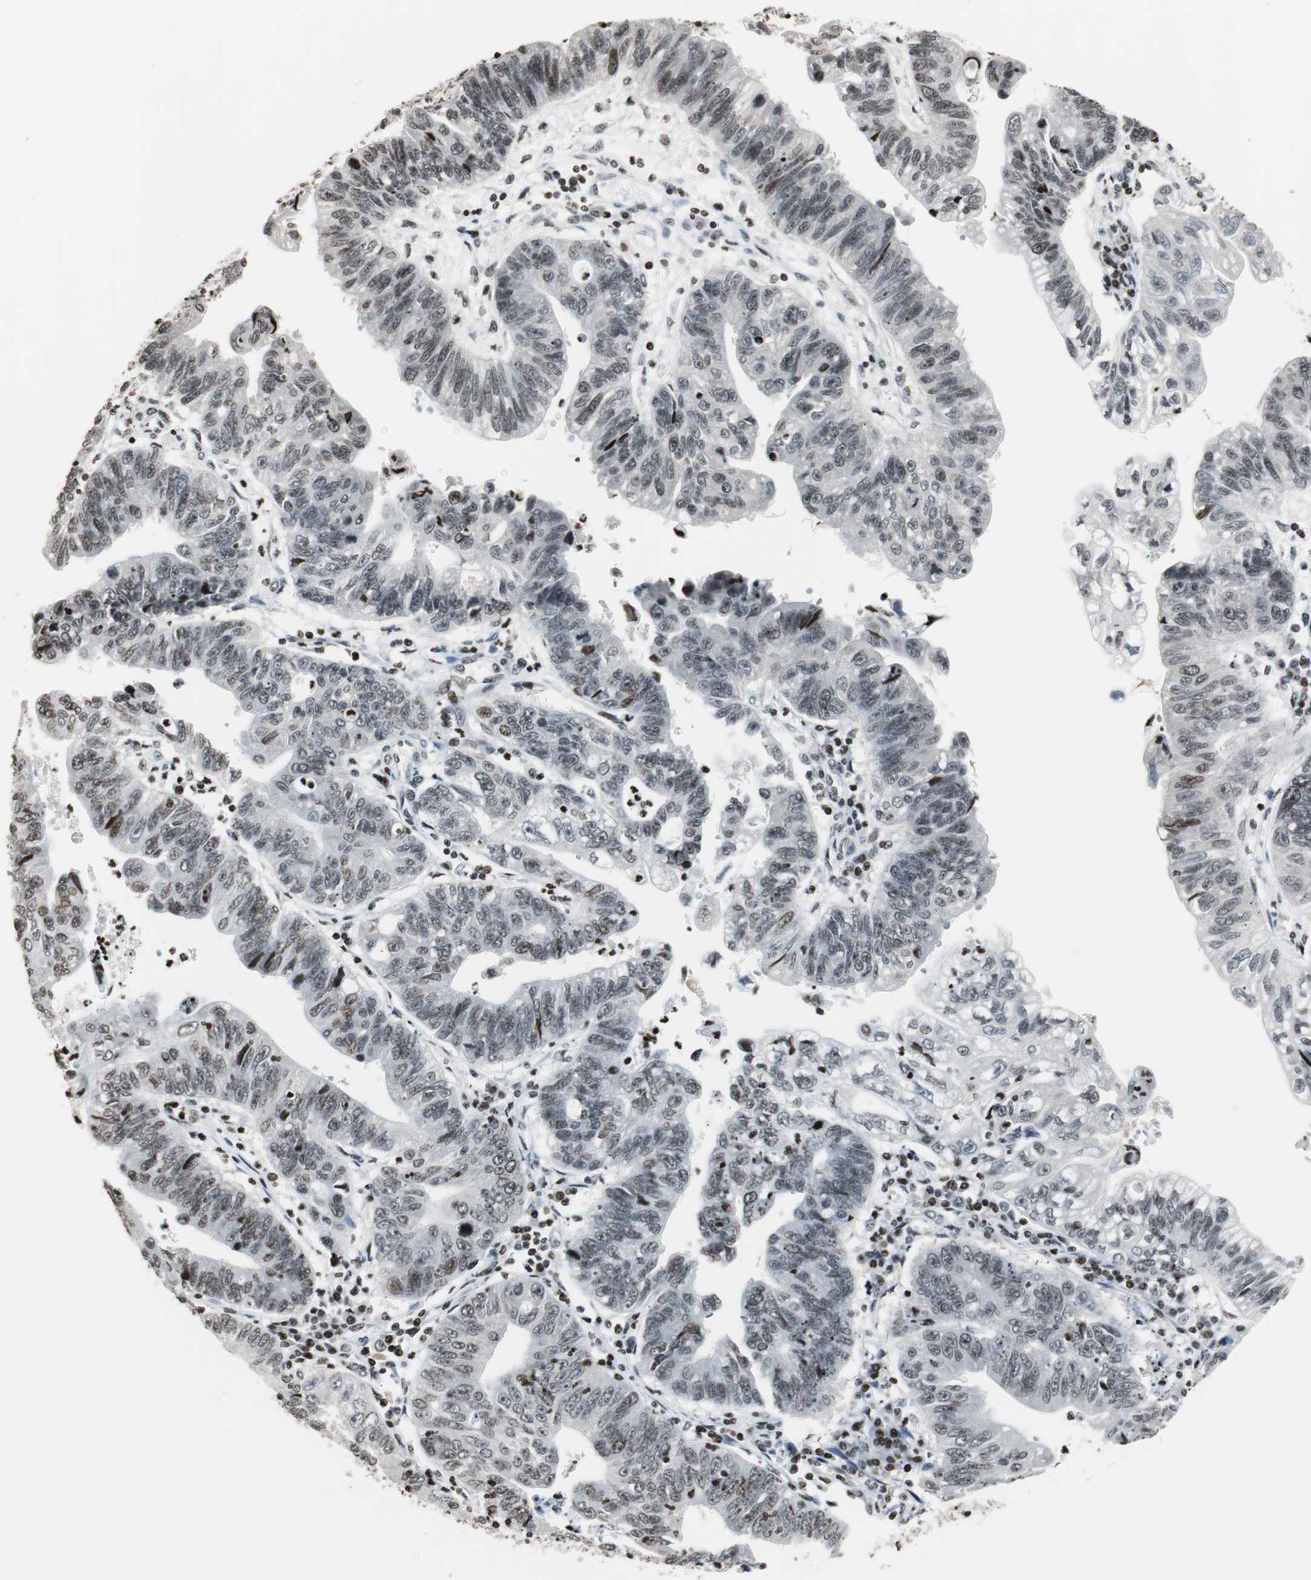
{"staining": {"intensity": "moderate", "quantity": ">75%", "location": "nuclear"}, "tissue": "stomach cancer", "cell_type": "Tumor cells", "image_type": "cancer", "snomed": [{"axis": "morphology", "description": "Adenocarcinoma, NOS"}, {"axis": "topography", "description": "Stomach"}], "caption": "Protein analysis of adenocarcinoma (stomach) tissue reveals moderate nuclear positivity in approximately >75% of tumor cells.", "gene": "PAXIP1", "patient": {"sex": "male", "age": 59}}